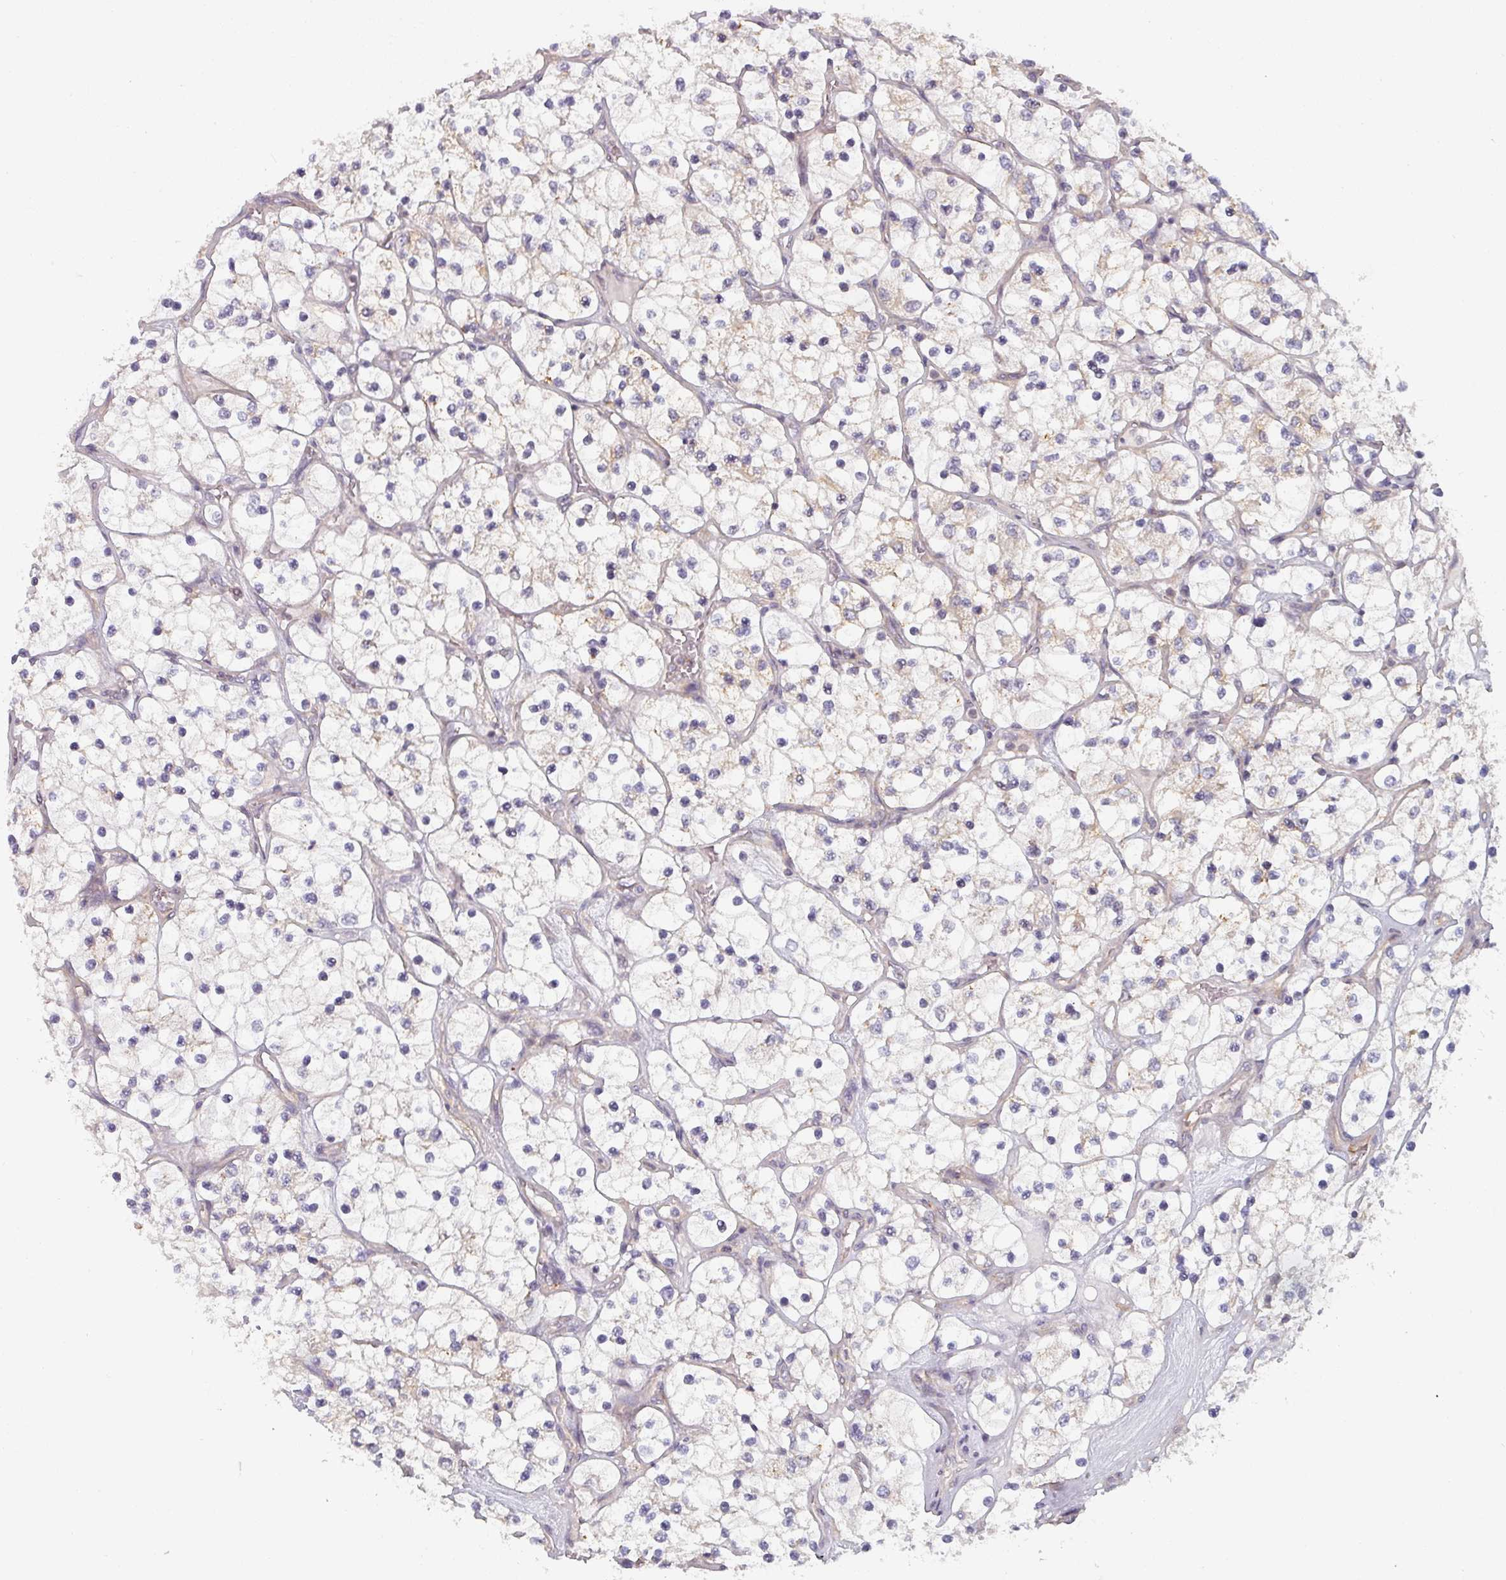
{"staining": {"intensity": "weak", "quantity": "25%-75%", "location": "cytoplasmic/membranous"}, "tissue": "renal cancer", "cell_type": "Tumor cells", "image_type": "cancer", "snomed": [{"axis": "morphology", "description": "Adenocarcinoma, NOS"}, {"axis": "topography", "description": "Kidney"}], "caption": "This histopathology image demonstrates IHC staining of renal adenocarcinoma, with low weak cytoplasmic/membranous staining in approximately 25%-75% of tumor cells.", "gene": "TAPT1", "patient": {"sex": "female", "age": 69}}